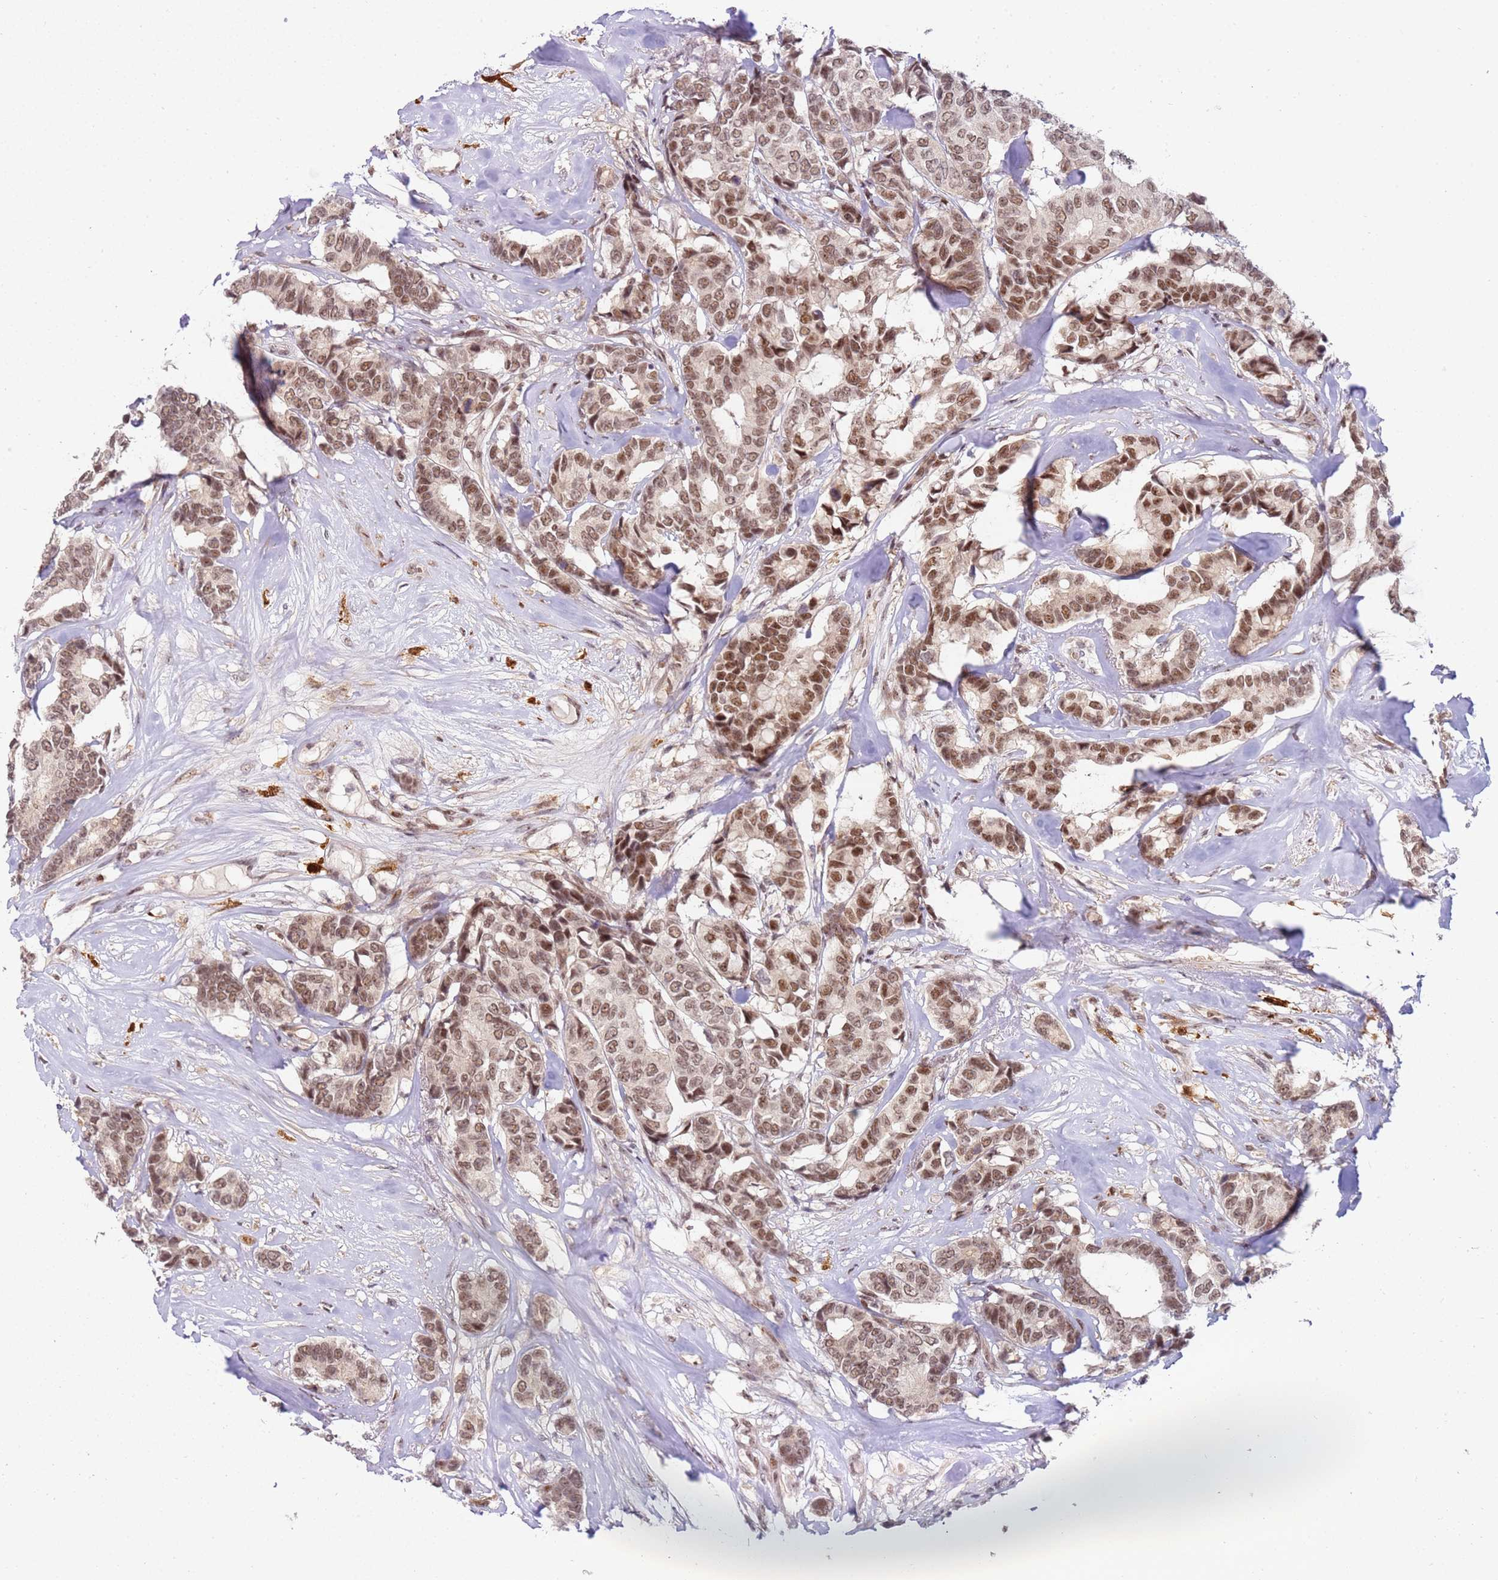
{"staining": {"intensity": "moderate", "quantity": ">75%", "location": "nuclear"}, "tissue": "breast cancer", "cell_type": "Tumor cells", "image_type": "cancer", "snomed": [{"axis": "morphology", "description": "Duct carcinoma"}, {"axis": "topography", "description": "Breast"}], "caption": "High-power microscopy captured an immunohistochemistry histopathology image of breast cancer (intraductal carcinoma), revealing moderate nuclear positivity in approximately >75% of tumor cells.", "gene": "LGALSL", "patient": {"sex": "female", "age": 87}}